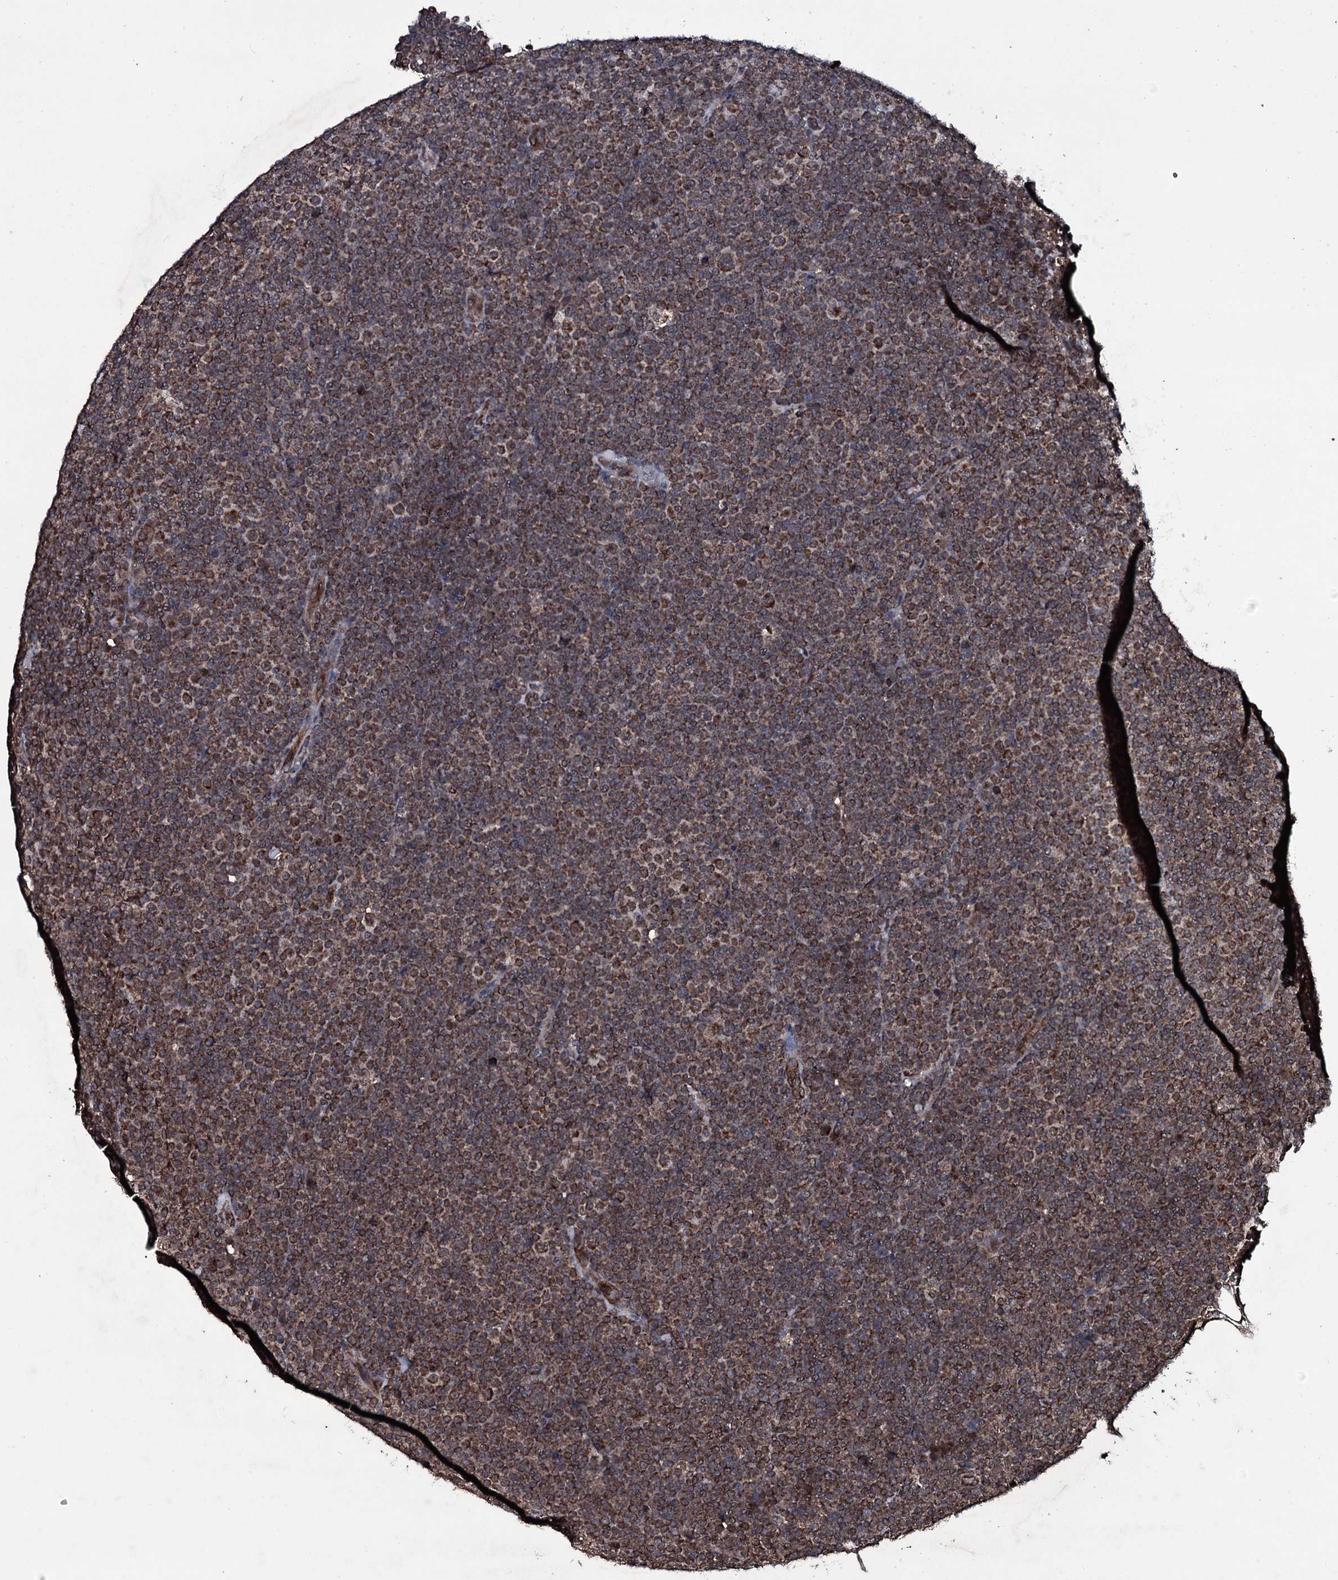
{"staining": {"intensity": "moderate", "quantity": ">75%", "location": "cytoplasmic/membranous"}, "tissue": "lymphoma", "cell_type": "Tumor cells", "image_type": "cancer", "snomed": [{"axis": "morphology", "description": "Malignant lymphoma, non-Hodgkin's type, Low grade"}, {"axis": "topography", "description": "Lymph node"}], "caption": "Moderate cytoplasmic/membranous positivity is seen in about >75% of tumor cells in lymphoma. (Stains: DAB in brown, nuclei in blue, Microscopy: brightfield microscopy at high magnification).", "gene": "MRPS31", "patient": {"sex": "female", "age": 67}}